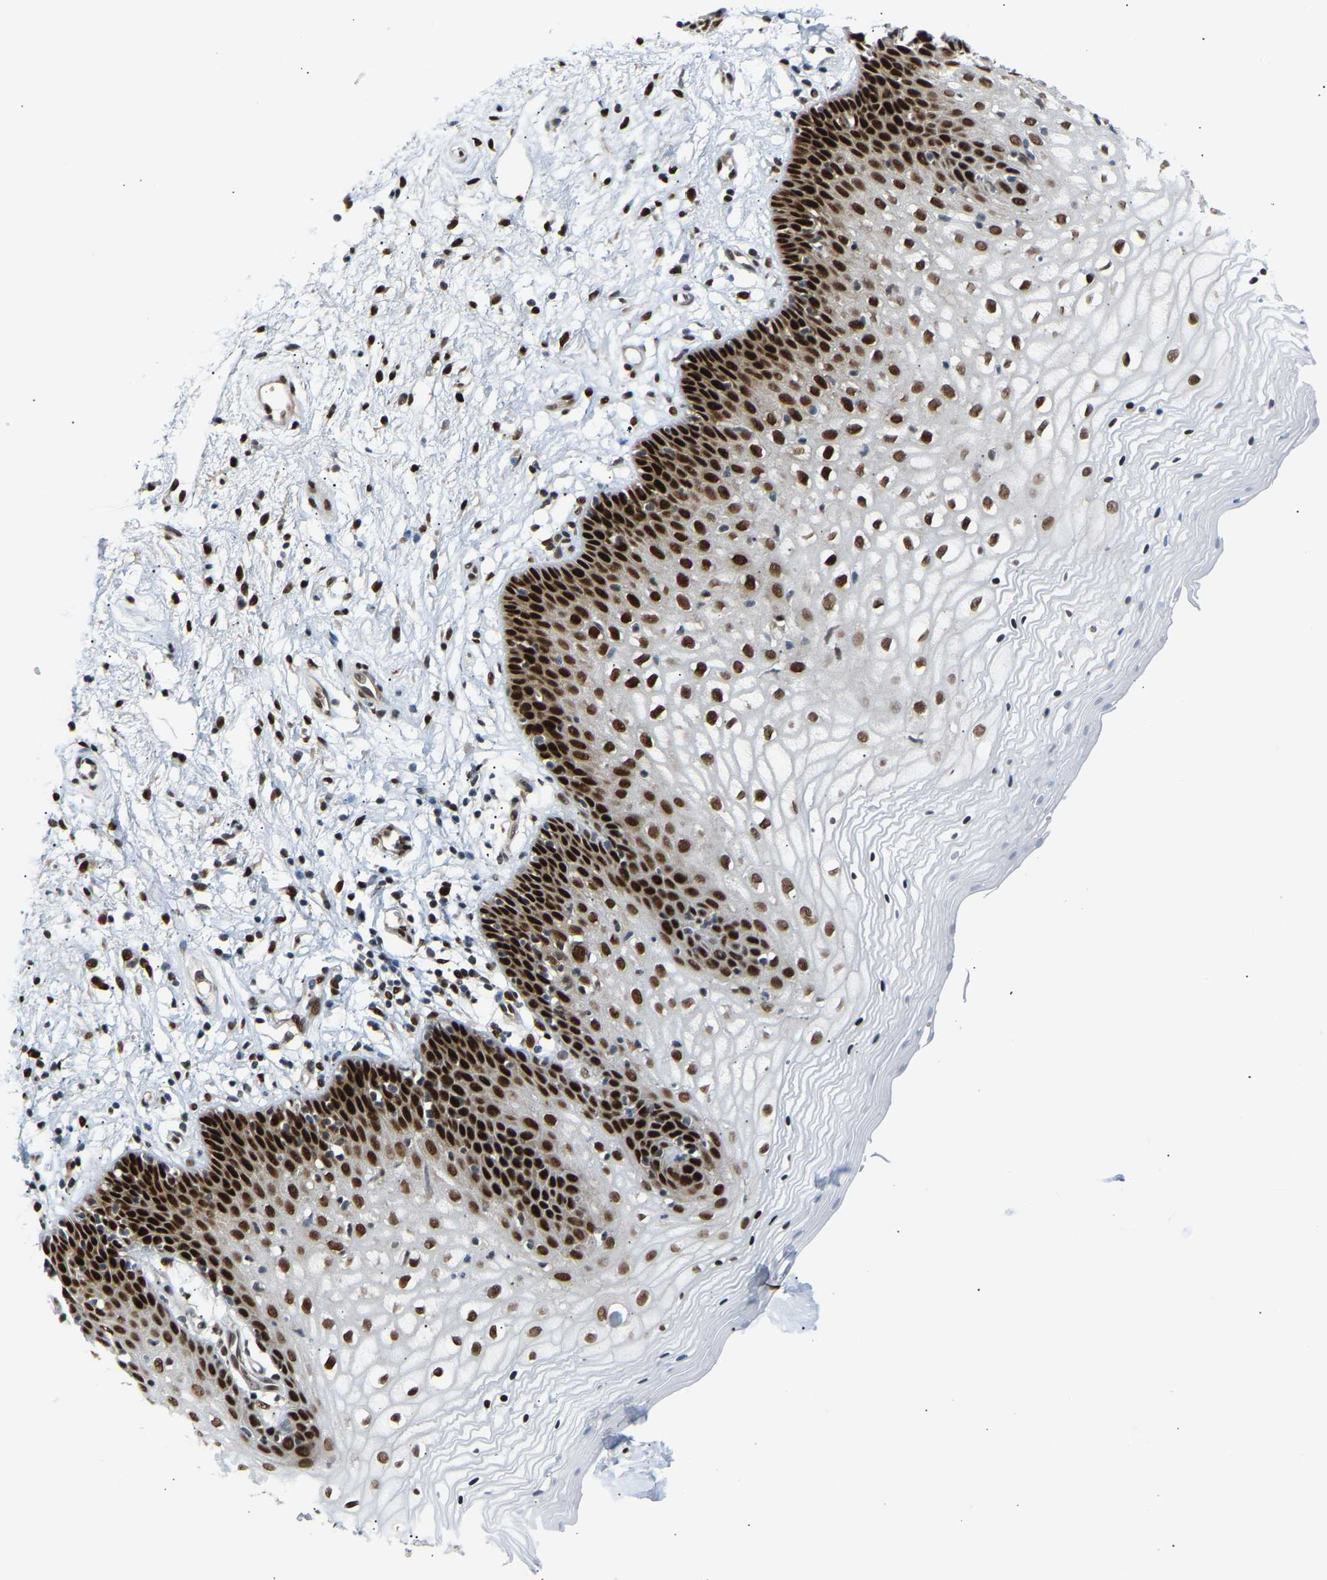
{"staining": {"intensity": "strong", "quantity": ">75%", "location": "nuclear"}, "tissue": "vagina", "cell_type": "Squamous epithelial cells", "image_type": "normal", "snomed": [{"axis": "morphology", "description": "Normal tissue, NOS"}, {"axis": "topography", "description": "Vagina"}], "caption": "A high amount of strong nuclear staining is appreciated in about >75% of squamous epithelial cells in benign vagina.", "gene": "SSBP2", "patient": {"sex": "female", "age": 34}}